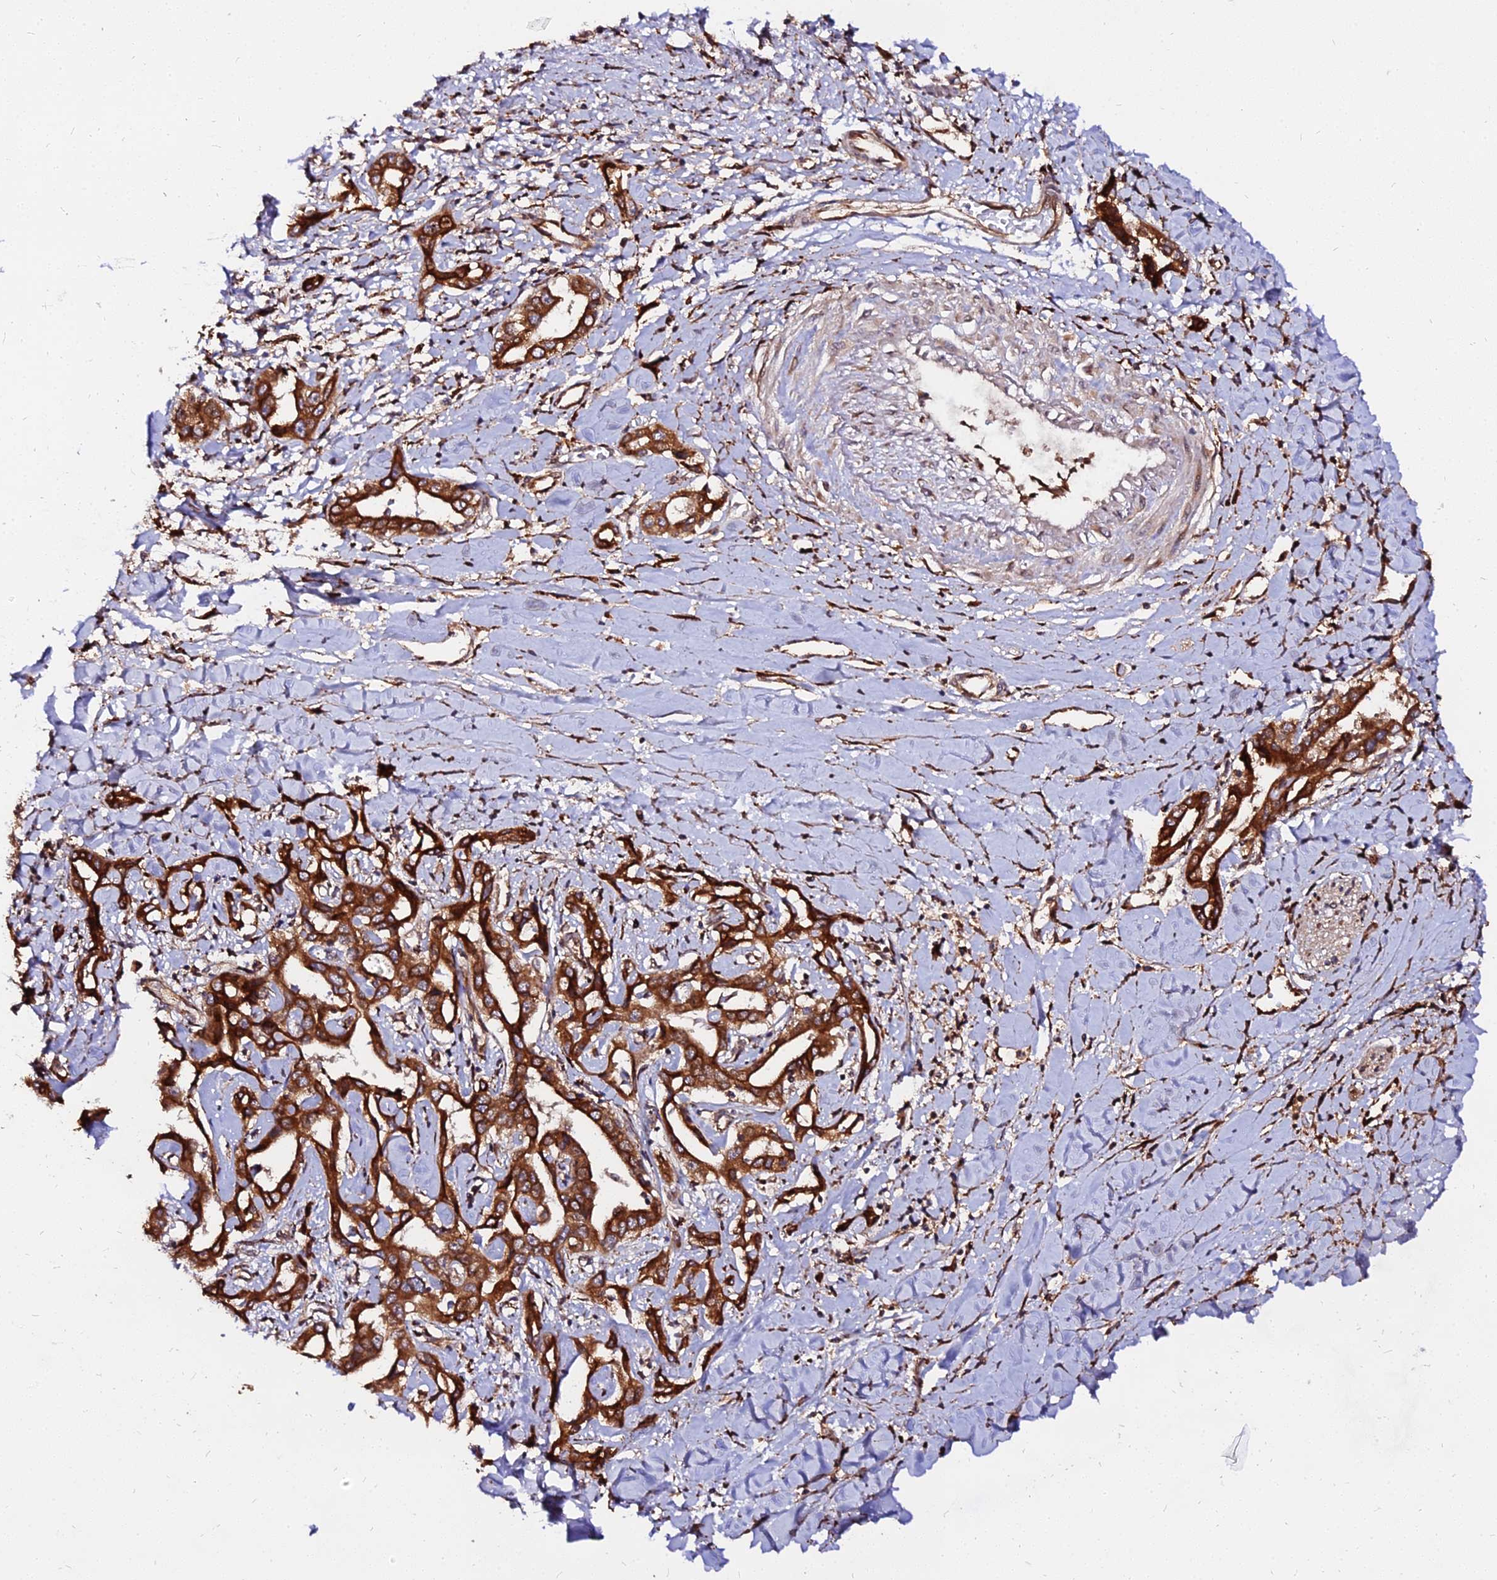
{"staining": {"intensity": "strong", "quantity": ">75%", "location": "cytoplasmic/membranous"}, "tissue": "liver cancer", "cell_type": "Tumor cells", "image_type": "cancer", "snomed": [{"axis": "morphology", "description": "Cholangiocarcinoma"}, {"axis": "topography", "description": "Liver"}], "caption": "Human liver cancer stained with a brown dye displays strong cytoplasmic/membranous positive staining in approximately >75% of tumor cells.", "gene": "PDE4D", "patient": {"sex": "male", "age": 59}}